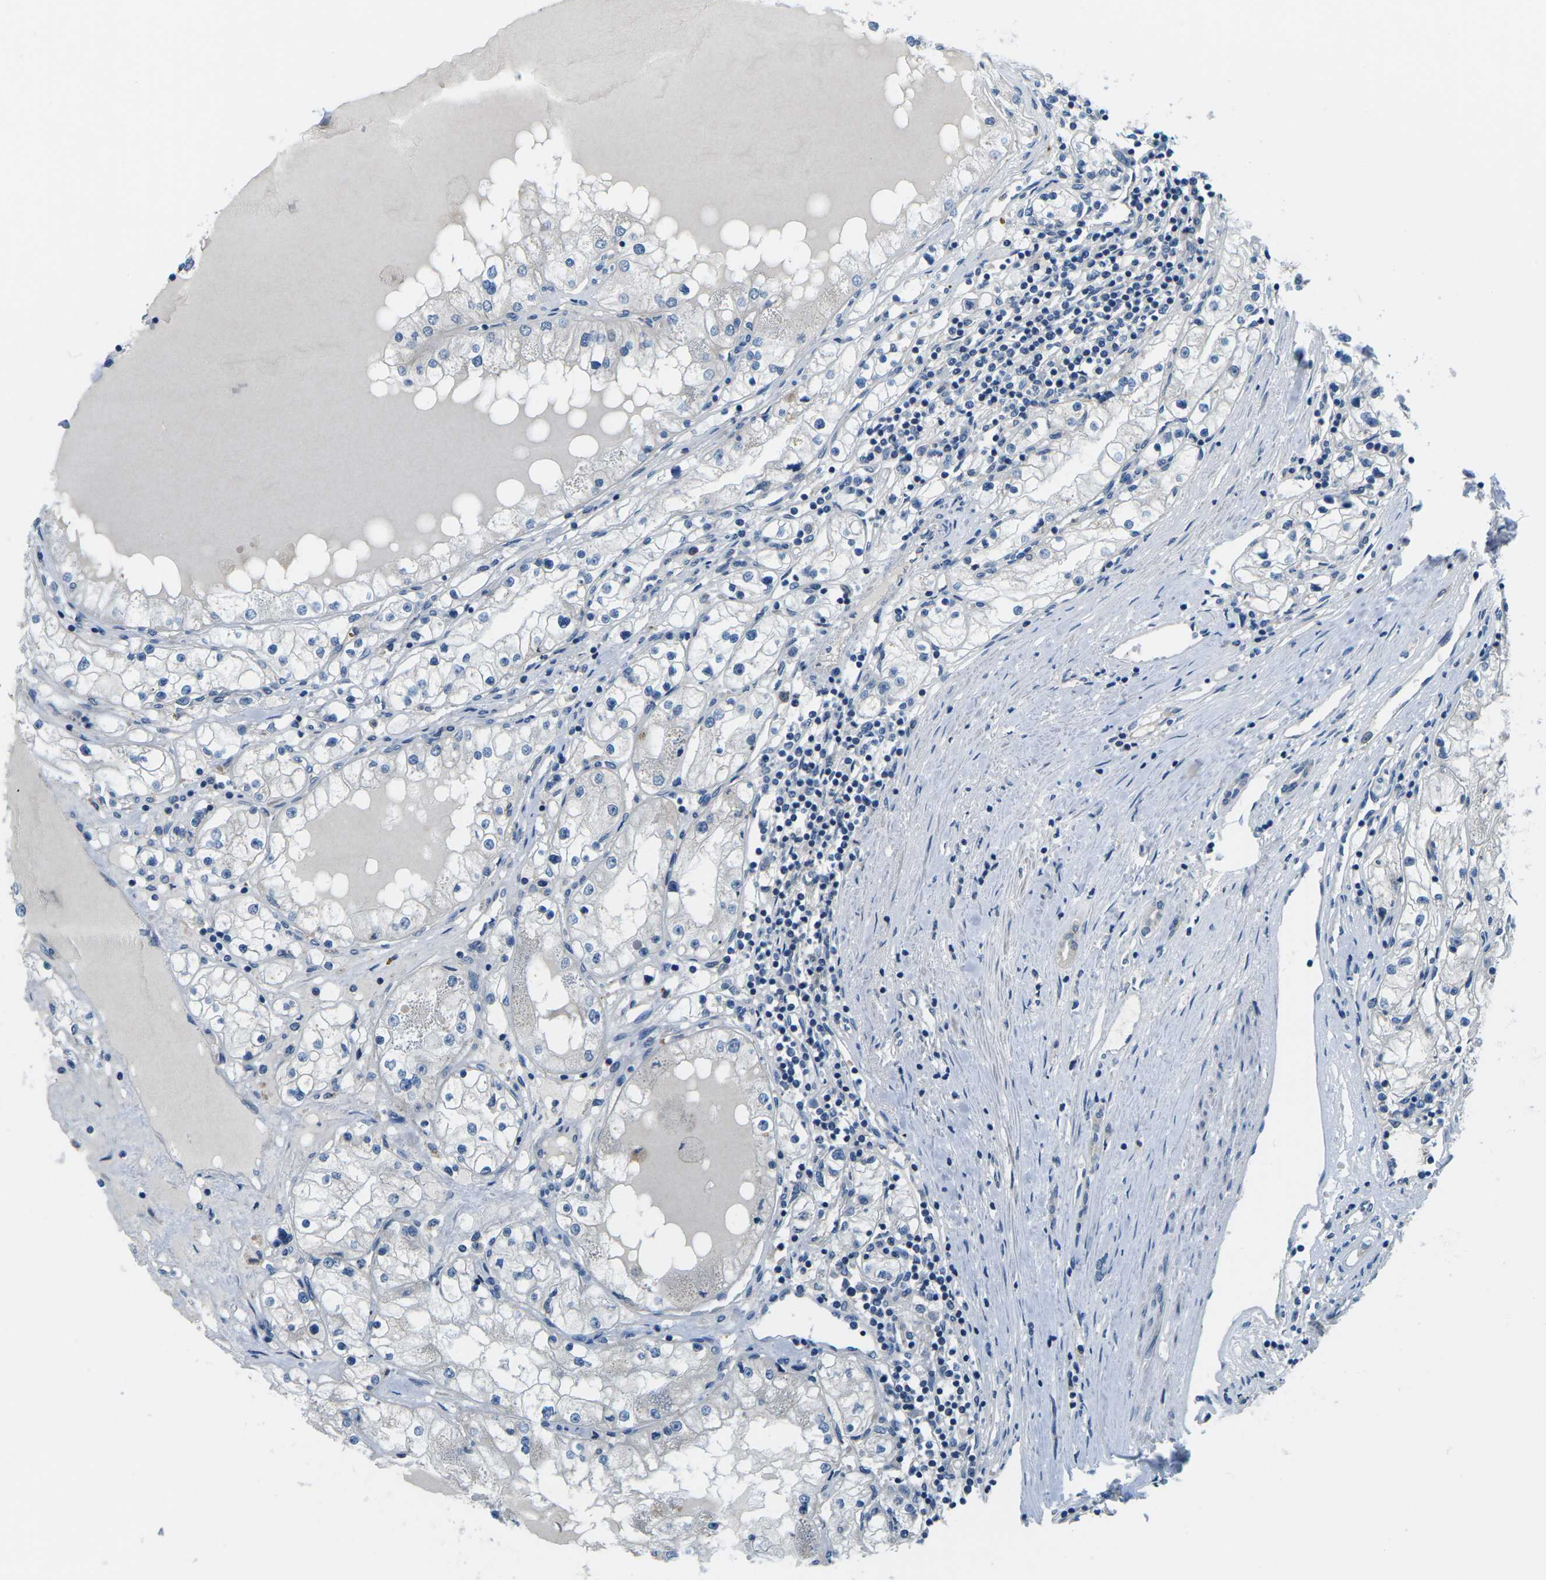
{"staining": {"intensity": "negative", "quantity": "none", "location": "none"}, "tissue": "renal cancer", "cell_type": "Tumor cells", "image_type": "cancer", "snomed": [{"axis": "morphology", "description": "Adenocarcinoma, NOS"}, {"axis": "topography", "description": "Kidney"}], "caption": "An immunohistochemistry image of renal cancer is shown. There is no staining in tumor cells of renal cancer.", "gene": "CTNND1", "patient": {"sex": "male", "age": 68}}